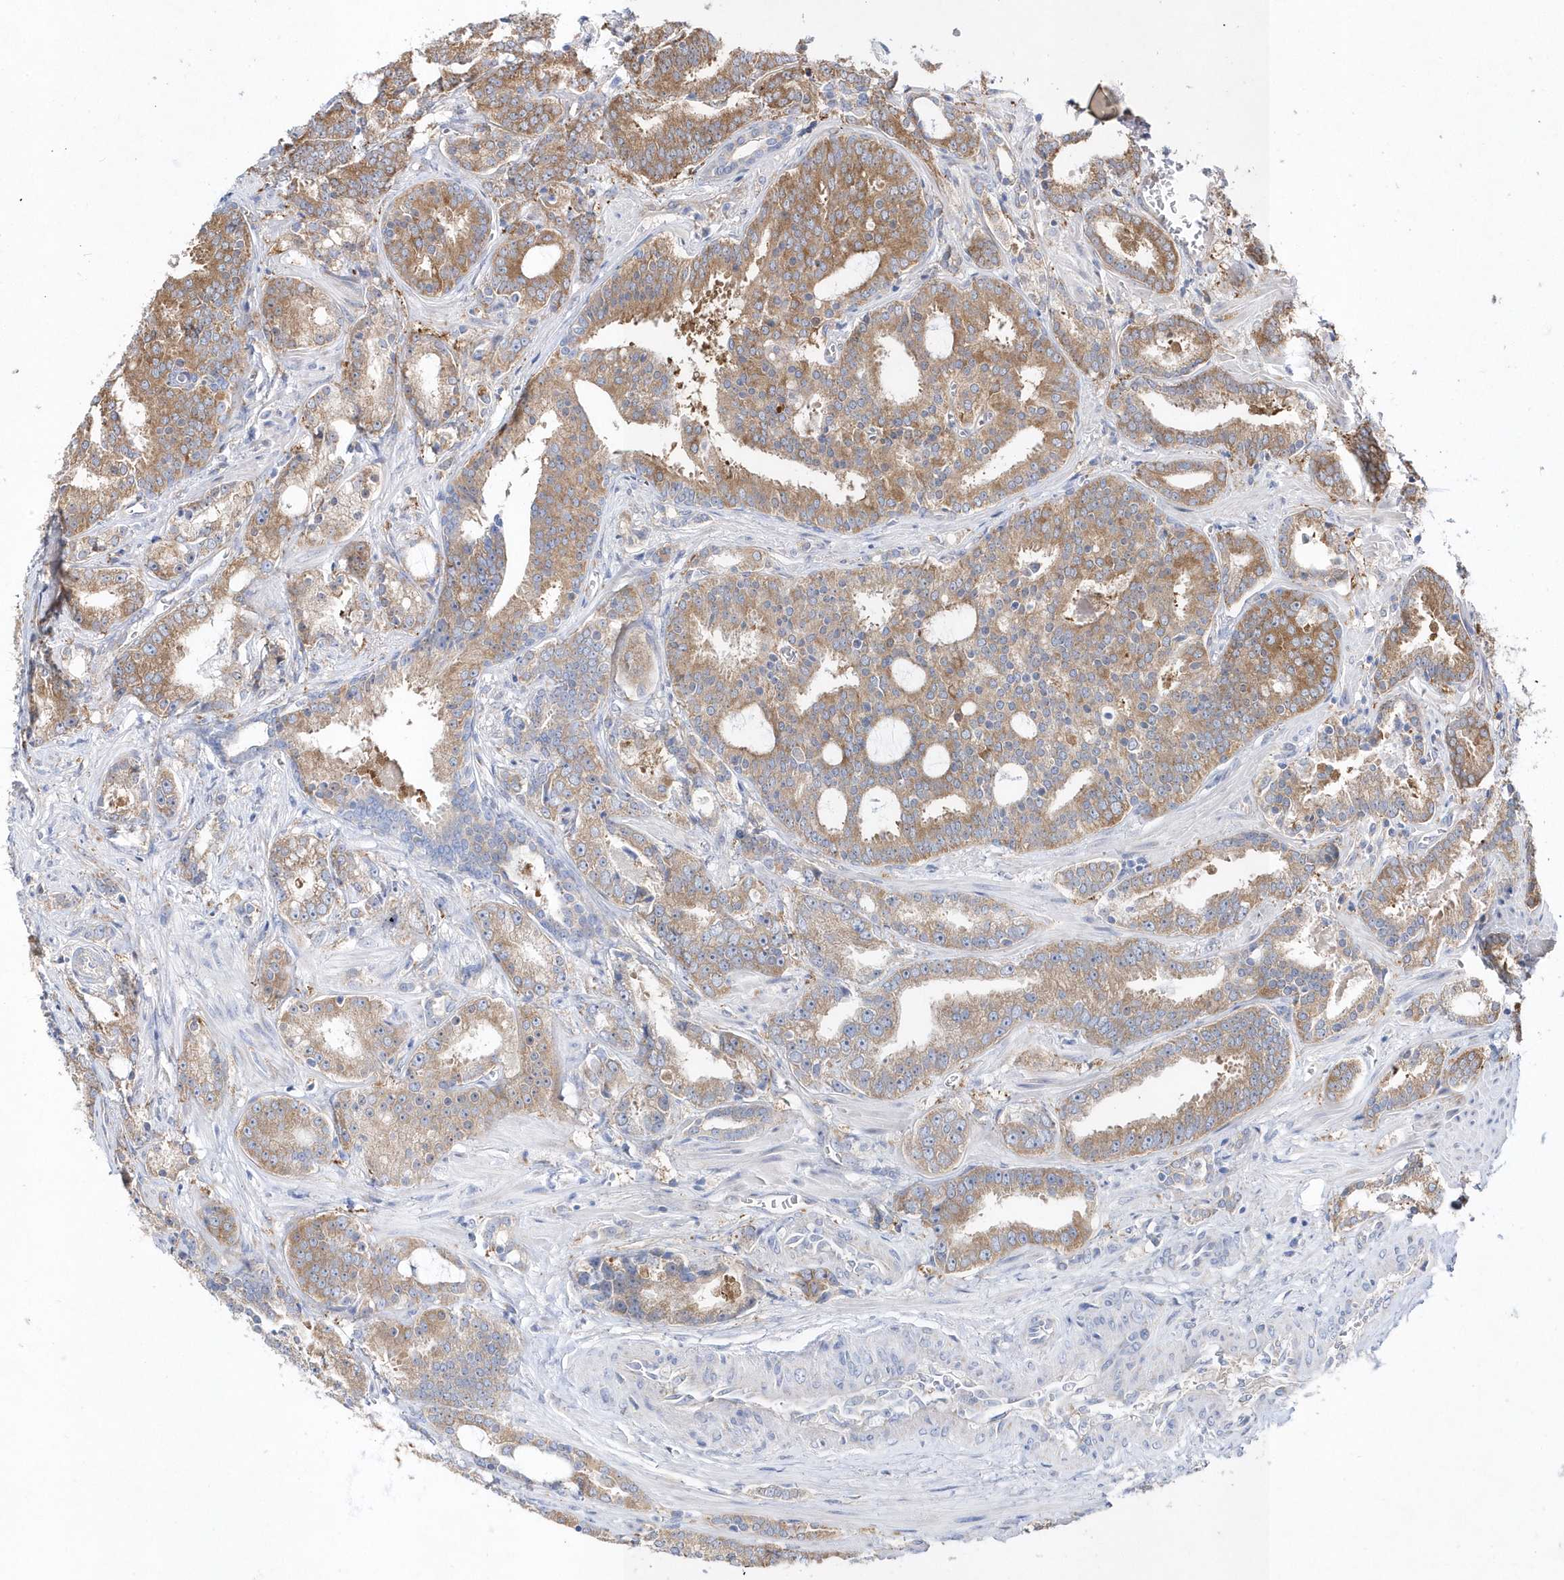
{"staining": {"intensity": "moderate", "quantity": ">75%", "location": "cytoplasmic/membranous"}, "tissue": "prostate cancer", "cell_type": "Tumor cells", "image_type": "cancer", "snomed": [{"axis": "morphology", "description": "Adenocarcinoma, High grade"}, {"axis": "topography", "description": "Prostate and seminal vesicle, NOS"}], "caption": "A micrograph of prostate cancer (adenocarcinoma (high-grade)) stained for a protein exhibits moderate cytoplasmic/membranous brown staining in tumor cells.", "gene": "JKAMP", "patient": {"sex": "male", "age": 67}}